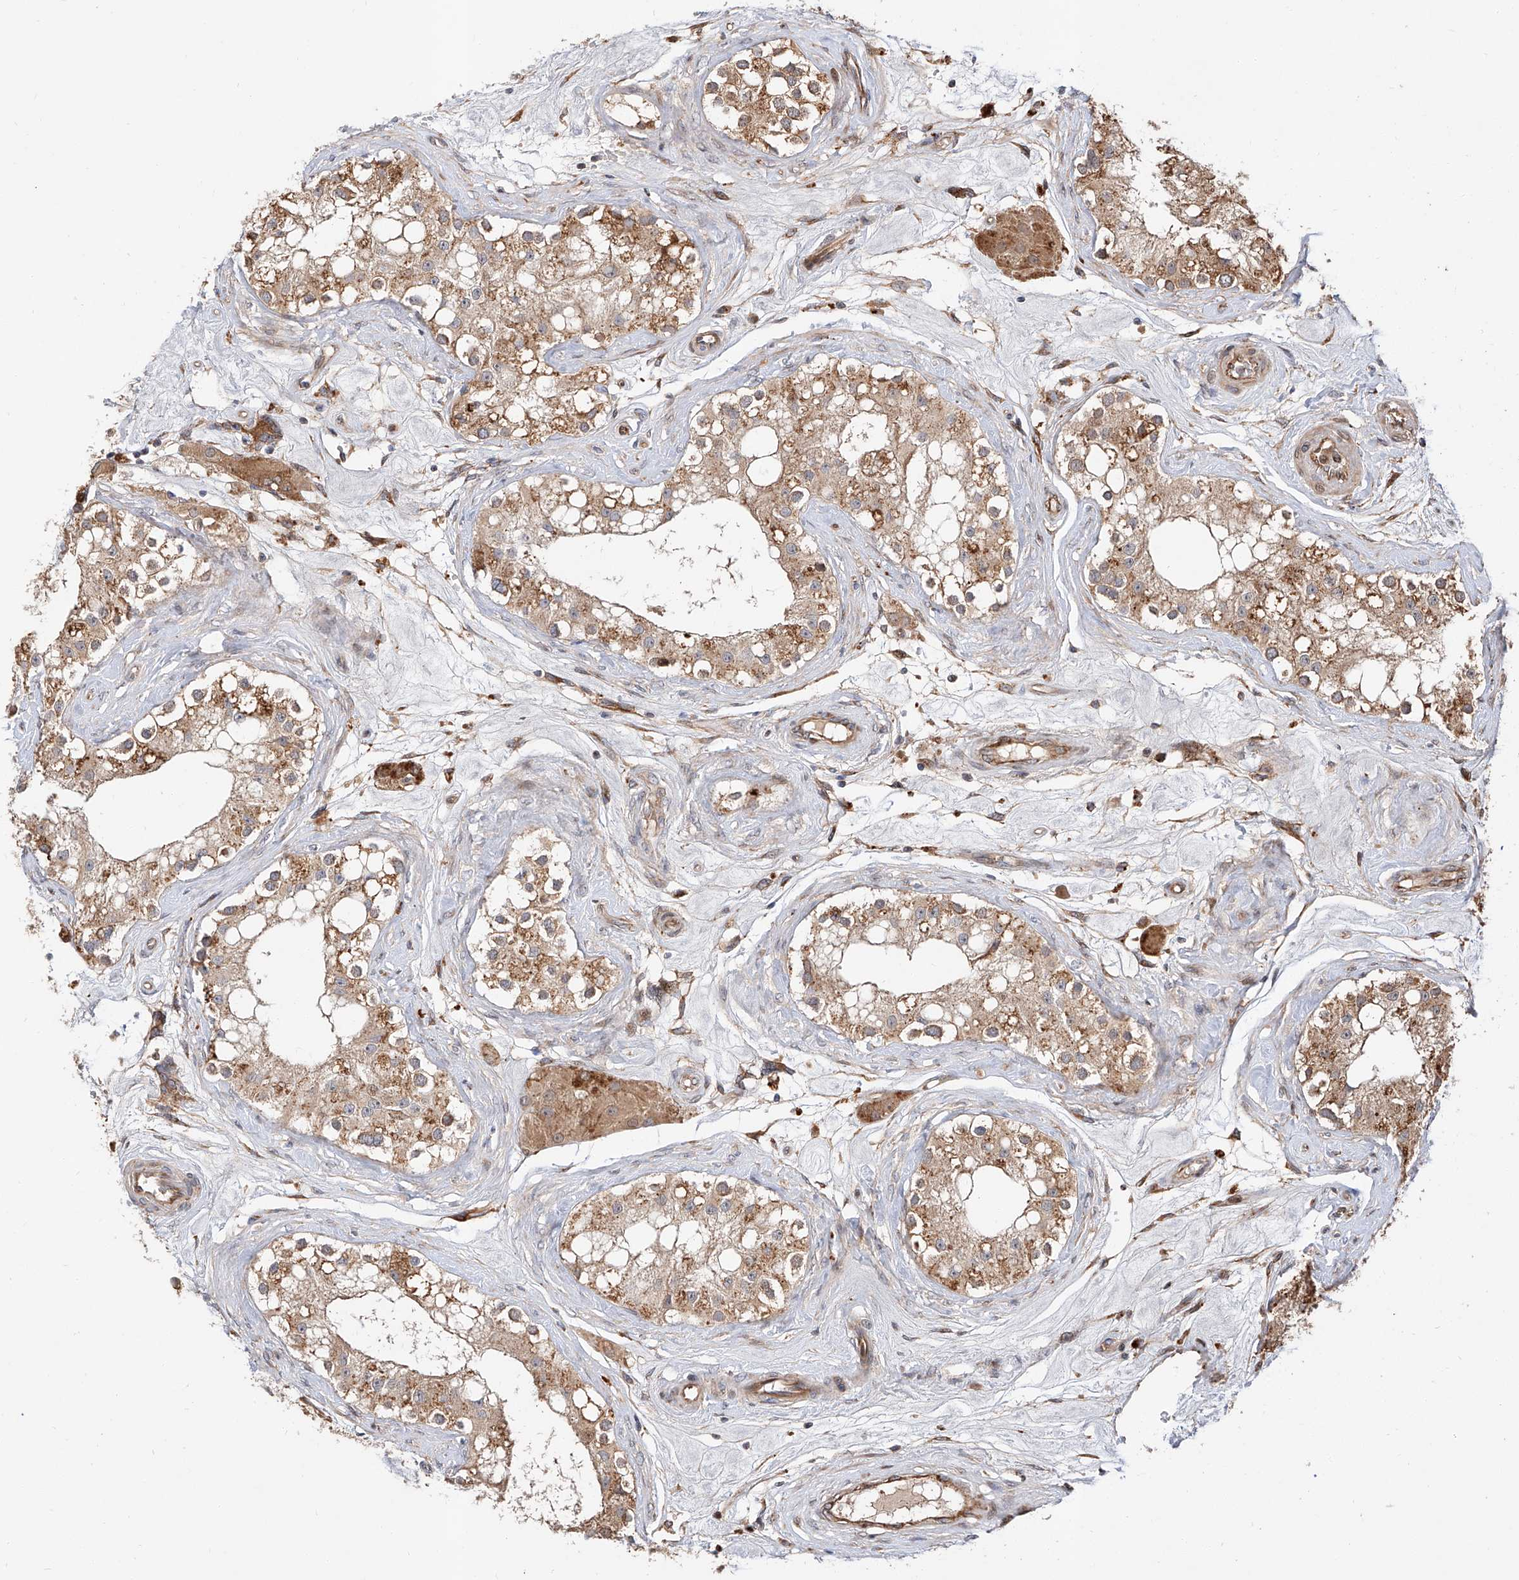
{"staining": {"intensity": "moderate", "quantity": ">75%", "location": "cytoplasmic/membranous"}, "tissue": "testis", "cell_type": "Cells in seminiferous ducts", "image_type": "normal", "snomed": [{"axis": "morphology", "description": "Normal tissue, NOS"}, {"axis": "topography", "description": "Testis"}], "caption": "Immunohistochemical staining of benign human testis shows moderate cytoplasmic/membranous protein expression in approximately >75% of cells in seminiferous ducts. The staining was performed using DAB (3,3'-diaminobenzidine), with brown indicating positive protein expression. Nuclei are stained blue with hematoxylin.", "gene": "DIRAS3", "patient": {"sex": "male", "age": 84}}